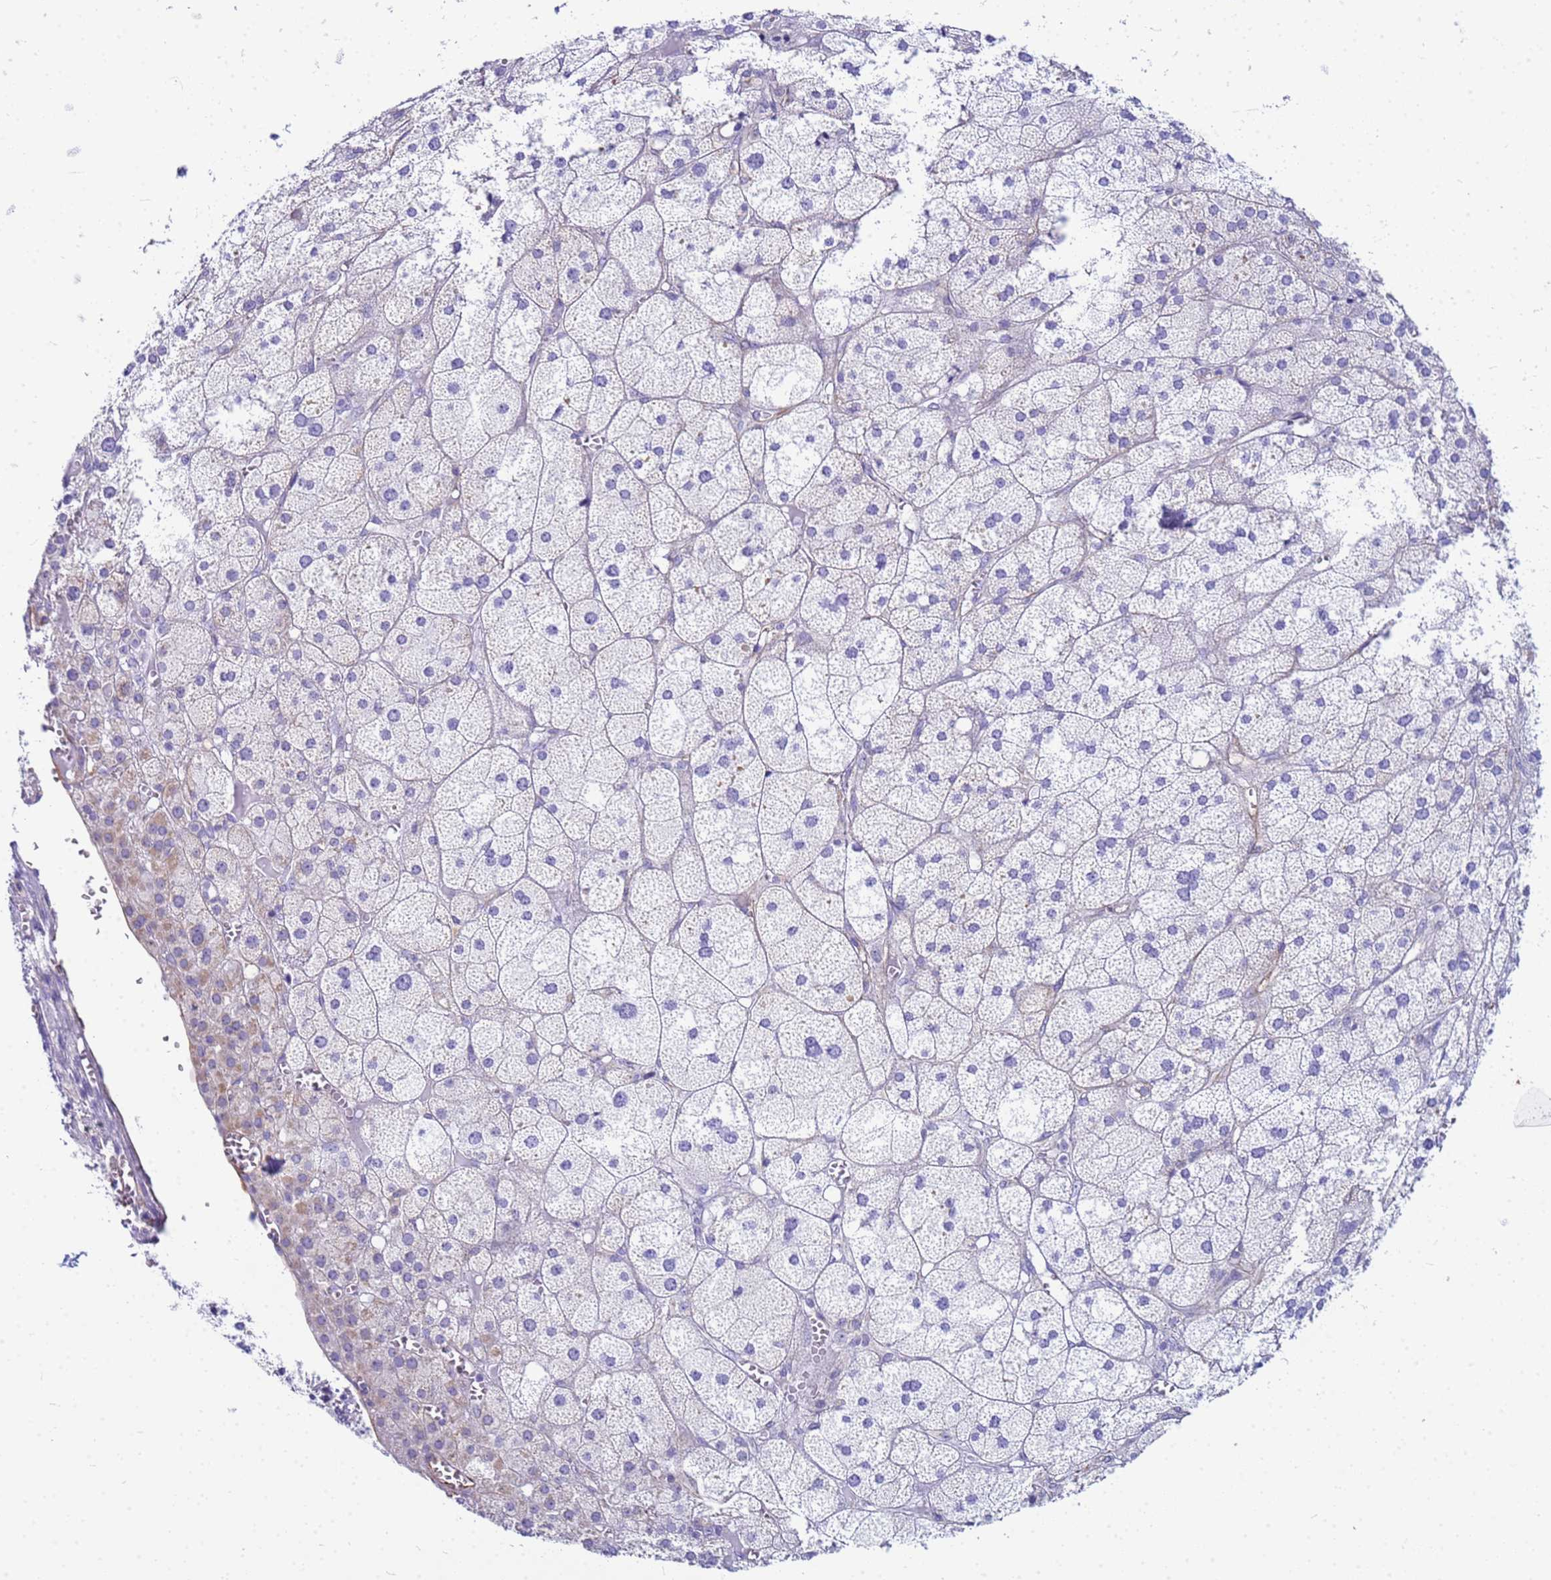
{"staining": {"intensity": "moderate", "quantity": "<25%", "location": "cytoplasmic/membranous"}, "tissue": "adrenal gland", "cell_type": "Glandular cells", "image_type": "normal", "snomed": [{"axis": "morphology", "description": "Normal tissue, NOS"}, {"axis": "topography", "description": "Adrenal gland"}], "caption": "A low amount of moderate cytoplasmic/membranous staining is identified in approximately <25% of glandular cells in normal adrenal gland.", "gene": "UBXN2B", "patient": {"sex": "female", "age": 61}}